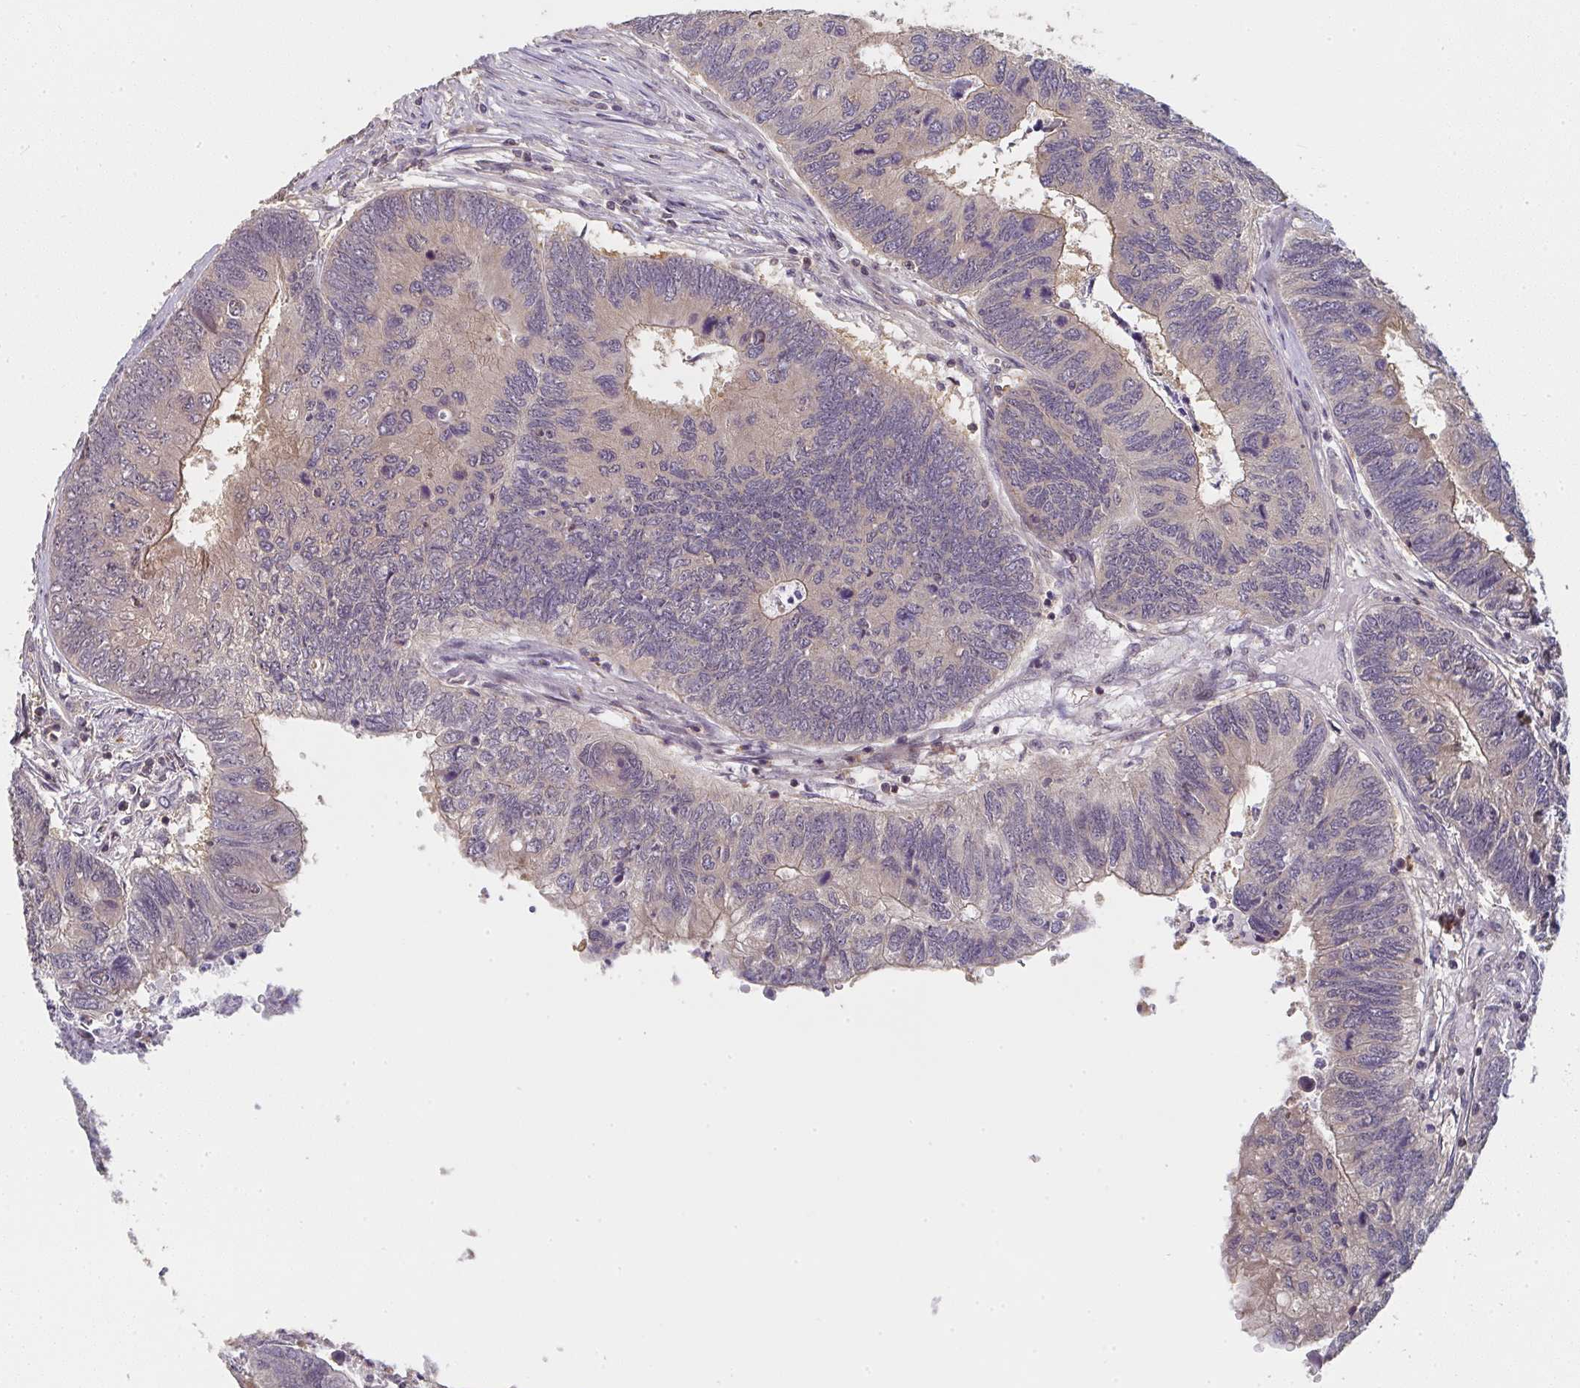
{"staining": {"intensity": "weak", "quantity": "25%-75%", "location": "cytoplasmic/membranous"}, "tissue": "colorectal cancer", "cell_type": "Tumor cells", "image_type": "cancer", "snomed": [{"axis": "morphology", "description": "Adenocarcinoma, NOS"}, {"axis": "topography", "description": "Colon"}], "caption": "Protein expression by immunohistochemistry shows weak cytoplasmic/membranous positivity in about 25%-75% of tumor cells in colorectal cancer. Immunohistochemistry stains the protein in brown and the nuclei are stained blue.", "gene": "RANGRF", "patient": {"sex": "female", "age": 67}}